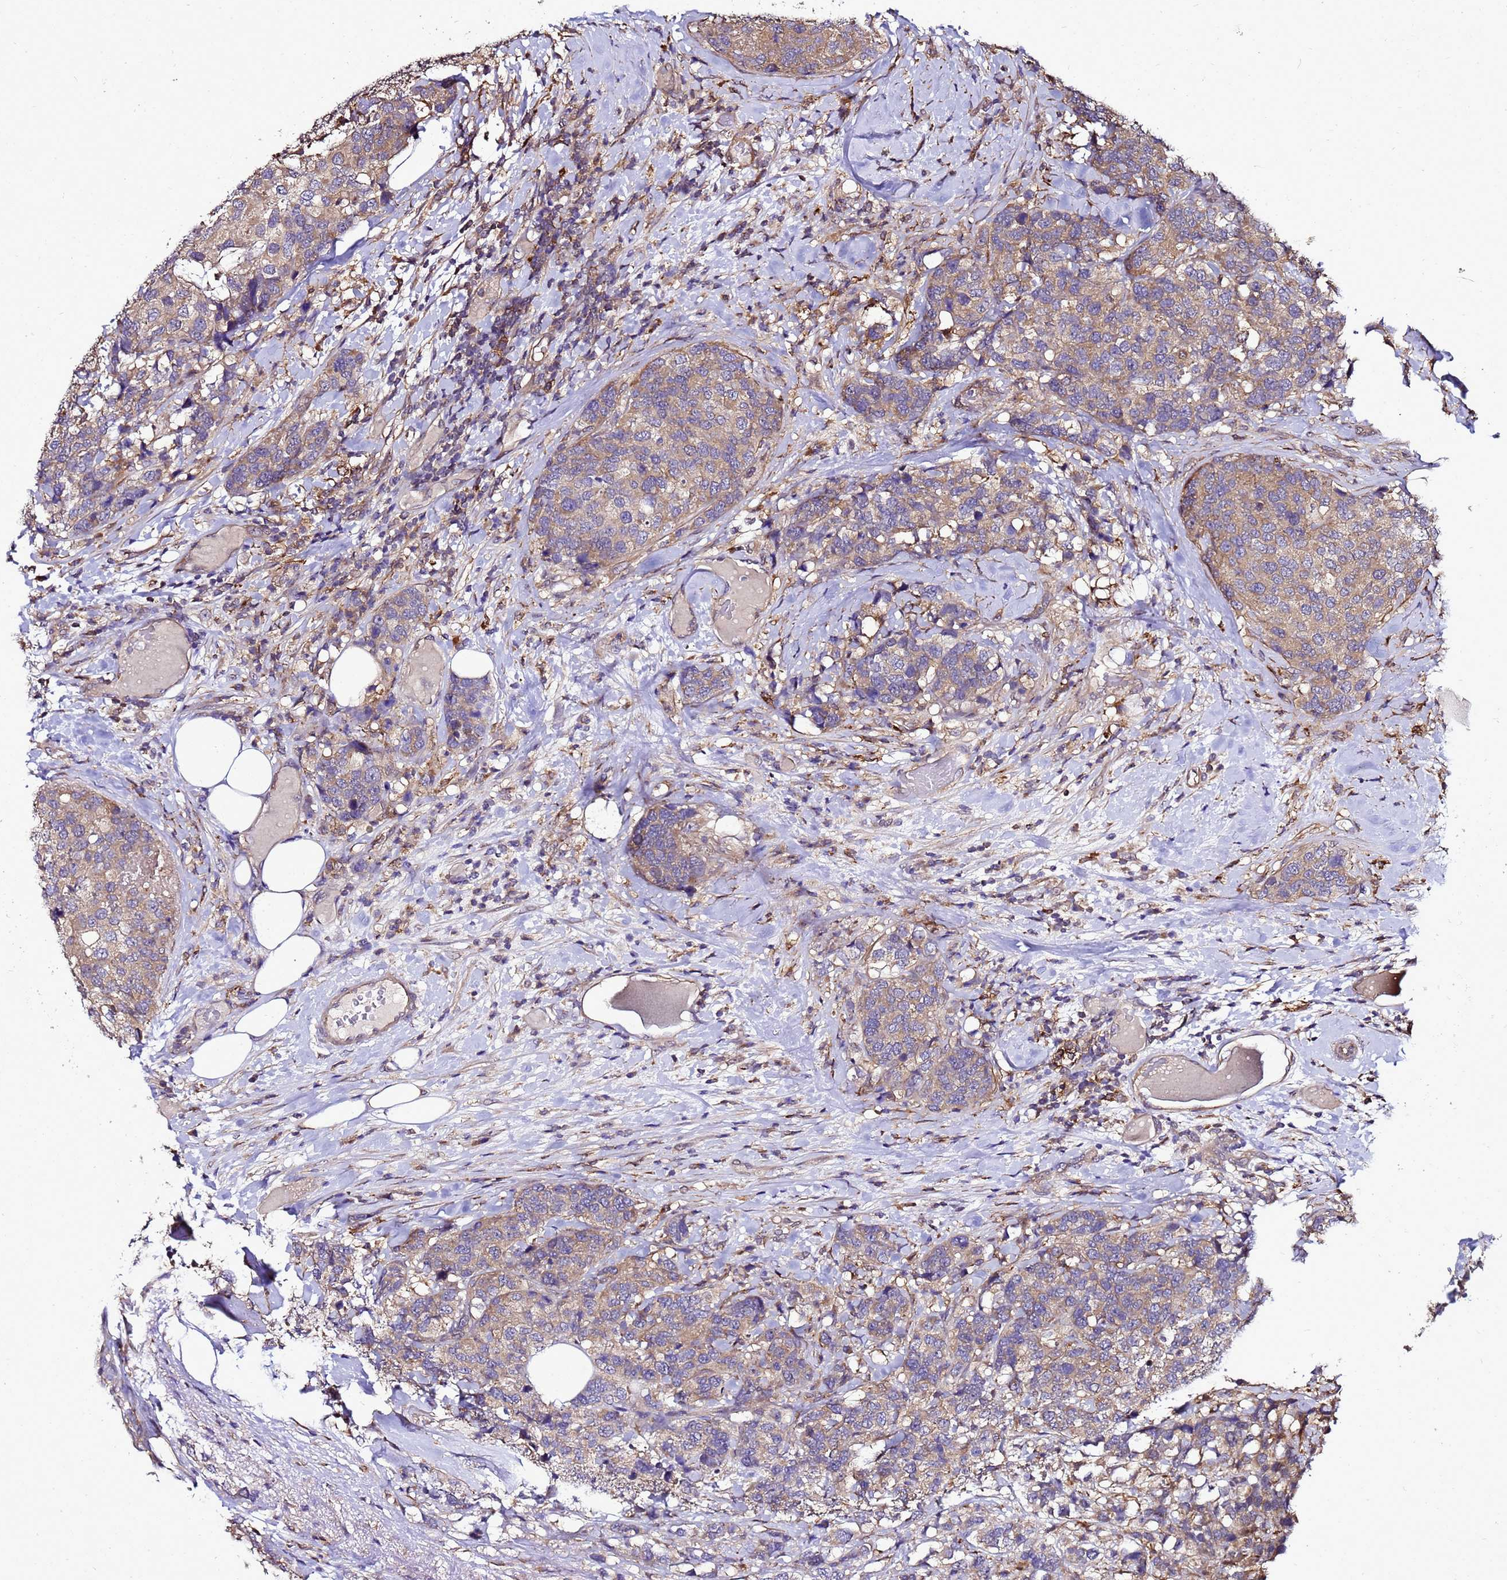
{"staining": {"intensity": "moderate", "quantity": ">75%", "location": "cytoplasmic/membranous"}, "tissue": "breast cancer", "cell_type": "Tumor cells", "image_type": "cancer", "snomed": [{"axis": "morphology", "description": "Lobular carcinoma"}, {"axis": "topography", "description": "Breast"}], "caption": "Human breast cancer stained with a brown dye demonstrates moderate cytoplasmic/membranous positive staining in approximately >75% of tumor cells.", "gene": "TRABD", "patient": {"sex": "female", "age": 59}}